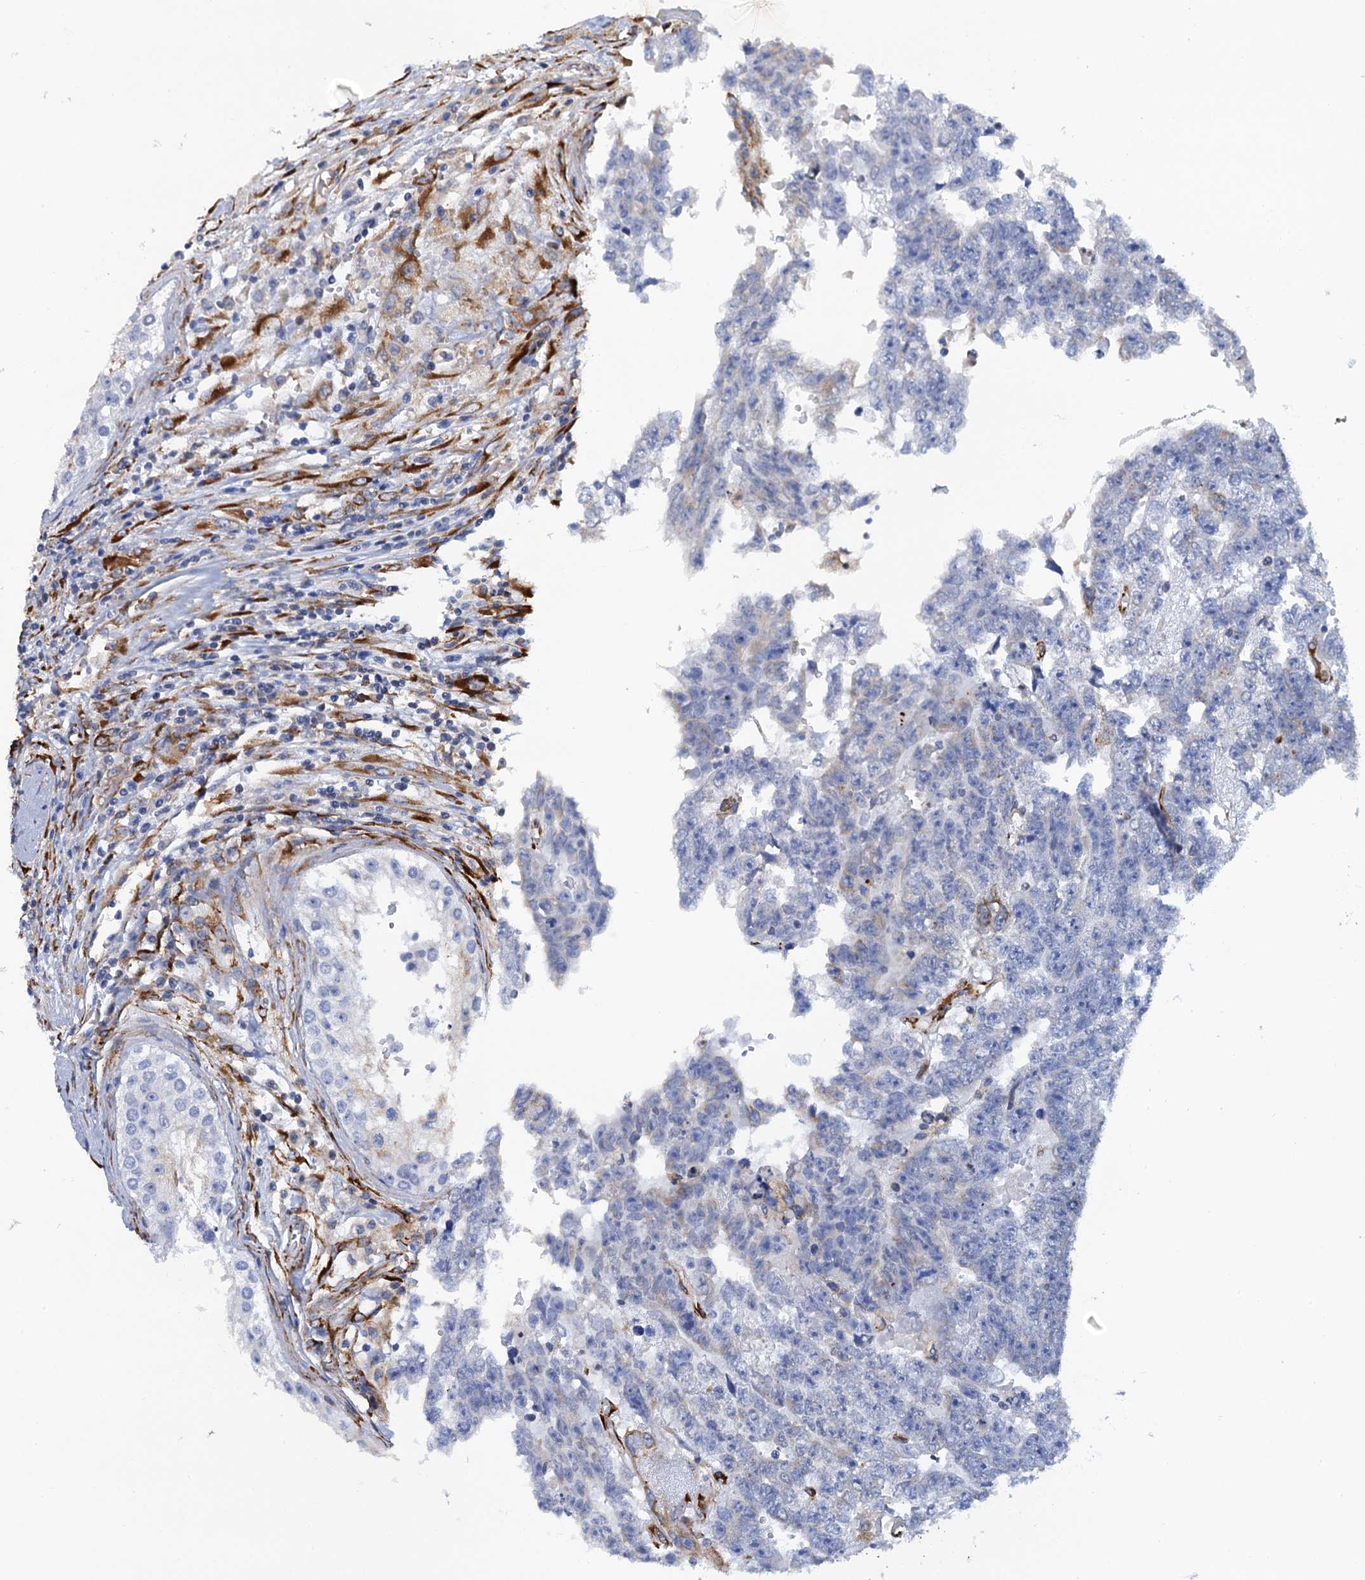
{"staining": {"intensity": "negative", "quantity": "none", "location": "none"}, "tissue": "testis cancer", "cell_type": "Tumor cells", "image_type": "cancer", "snomed": [{"axis": "morphology", "description": "Carcinoma, Embryonal, NOS"}, {"axis": "topography", "description": "Testis"}], "caption": "The photomicrograph reveals no staining of tumor cells in testis cancer (embryonal carcinoma).", "gene": "POGLUT3", "patient": {"sex": "male", "age": 25}}